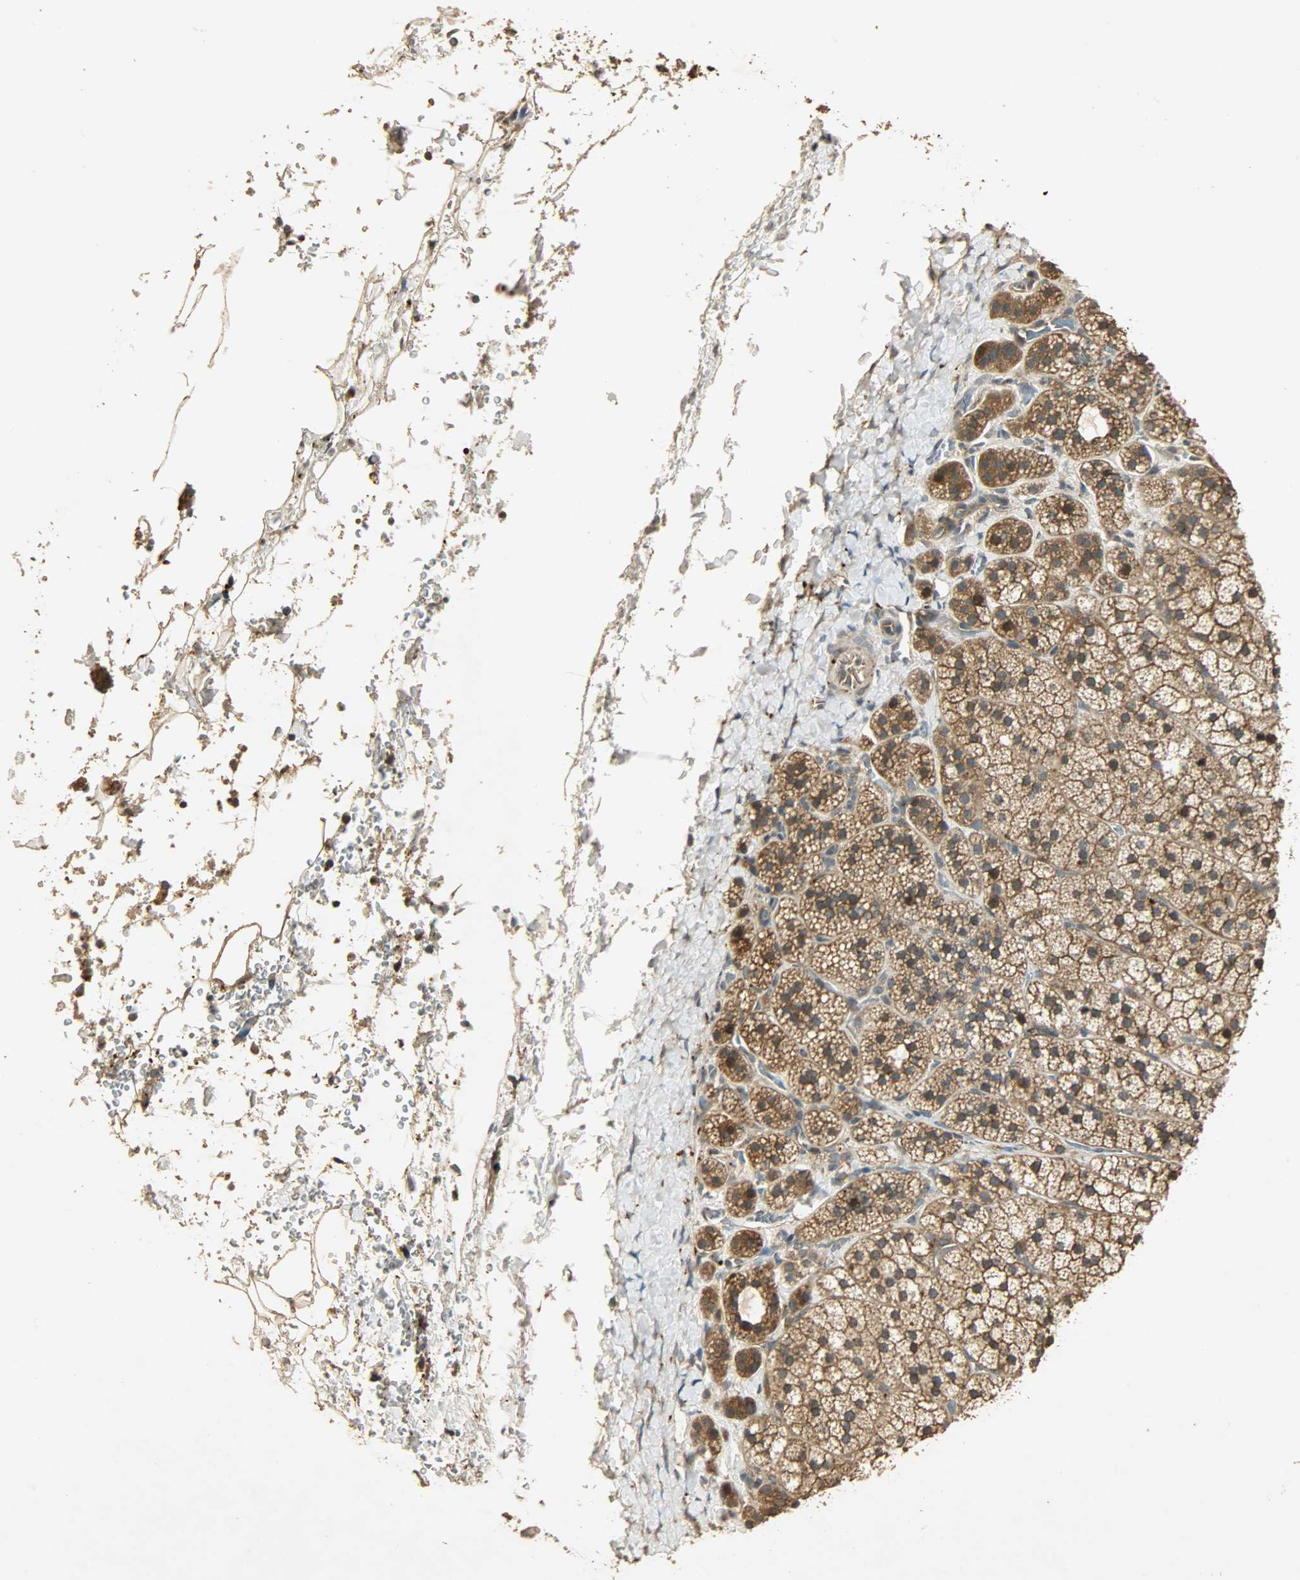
{"staining": {"intensity": "moderate", "quantity": ">75%", "location": "cytoplasmic/membranous"}, "tissue": "adrenal gland", "cell_type": "Glandular cells", "image_type": "normal", "snomed": [{"axis": "morphology", "description": "Normal tissue, NOS"}, {"axis": "topography", "description": "Adrenal gland"}], "caption": "A brown stain shows moderate cytoplasmic/membranous positivity of a protein in glandular cells of normal human adrenal gland.", "gene": "ATP2B1", "patient": {"sex": "female", "age": 44}}